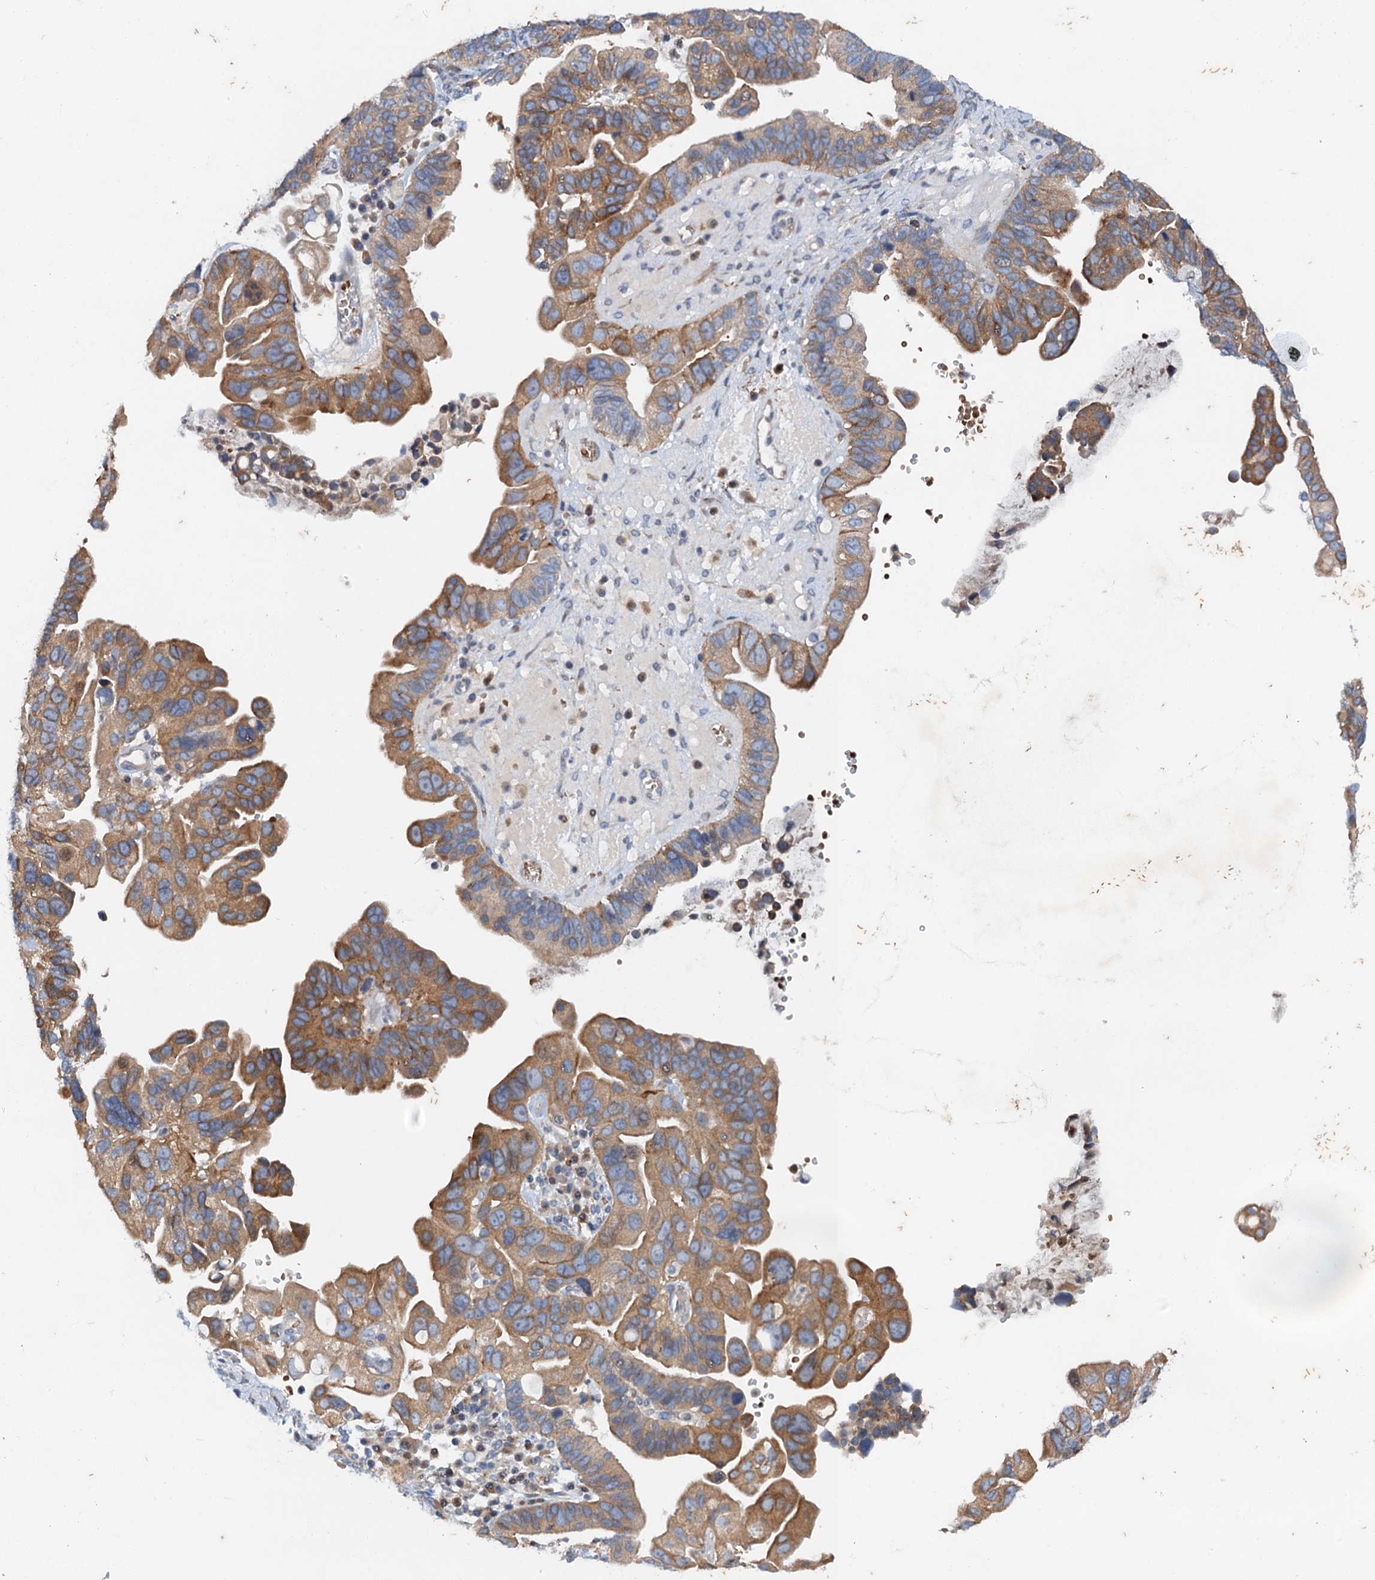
{"staining": {"intensity": "moderate", "quantity": ">75%", "location": "cytoplasmic/membranous"}, "tissue": "ovarian cancer", "cell_type": "Tumor cells", "image_type": "cancer", "snomed": [{"axis": "morphology", "description": "Cystadenocarcinoma, serous, NOS"}, {"axis": "topography", "description": "Ovary"}], "caption": "An image showing moderate cytoplasmic/membranous positivity in approximately >75% of tumor cells in ovarian serous cystadenocarcinoma, as visualized by brown immunohistochemical staining.", "gene": "NBEA", "patient": {"sex": "female", "age": 56}}